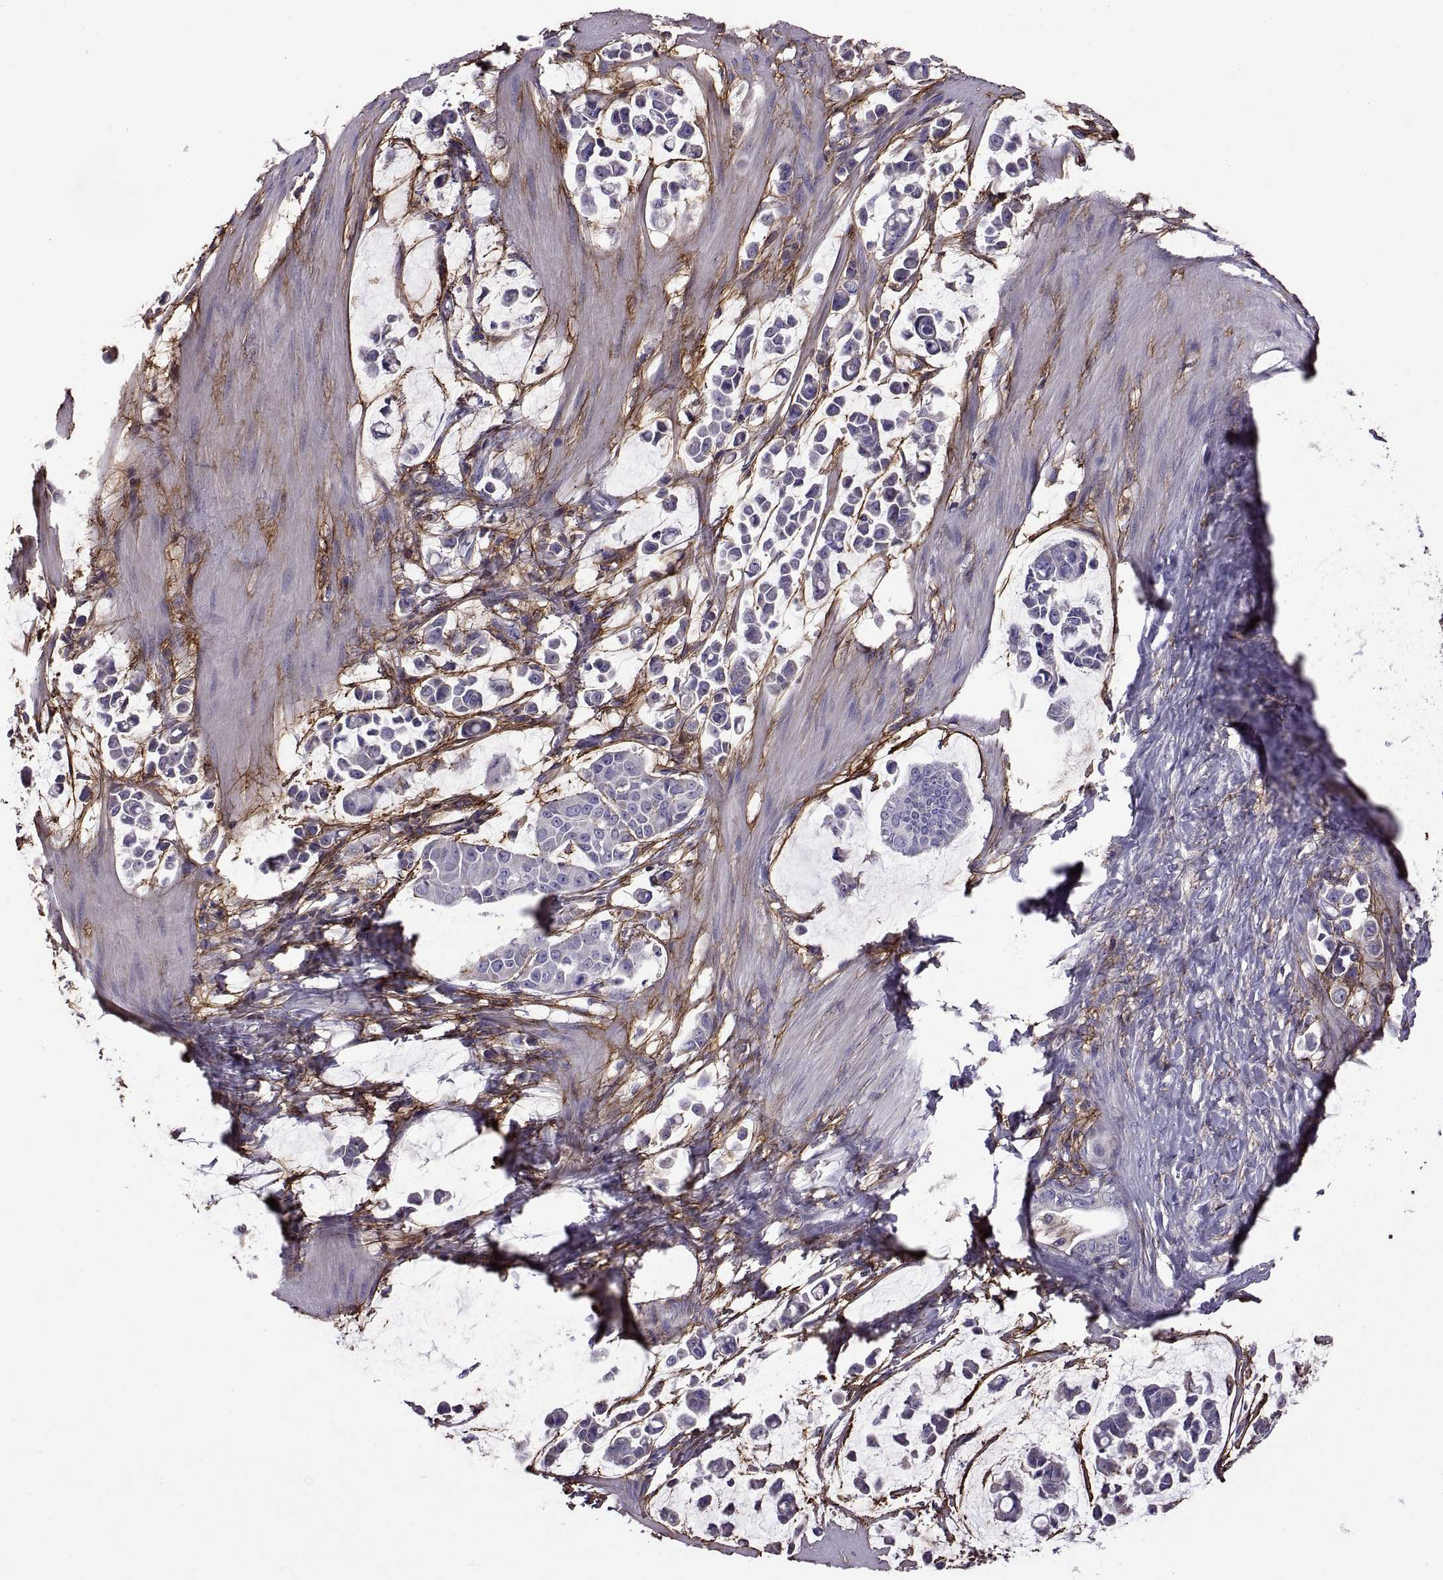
{"staining": {"intensity": "negative", "quantity": "none", "location": "none"}, "tissue": "stomach cancer", "cell_type": "Tumor cells", "image_type": "cancer", "snomed": [{"axis": "morphology", "description": "Adenocarcinoma, NOS"}, {"axis": "topography", "description": "Stomach"}], "caption": "The histopathology image demonstrates no staining of tumor cells in adenocarcinoma (stomach). Brightfield microscopy of IHC stained with DAB (3,3'-diaminobenzidine) (brown) and hematoxylin (blue), captured at high magnification.", "gene": "EMILIN2", "patient": {"sex": "male", "age": 82}}